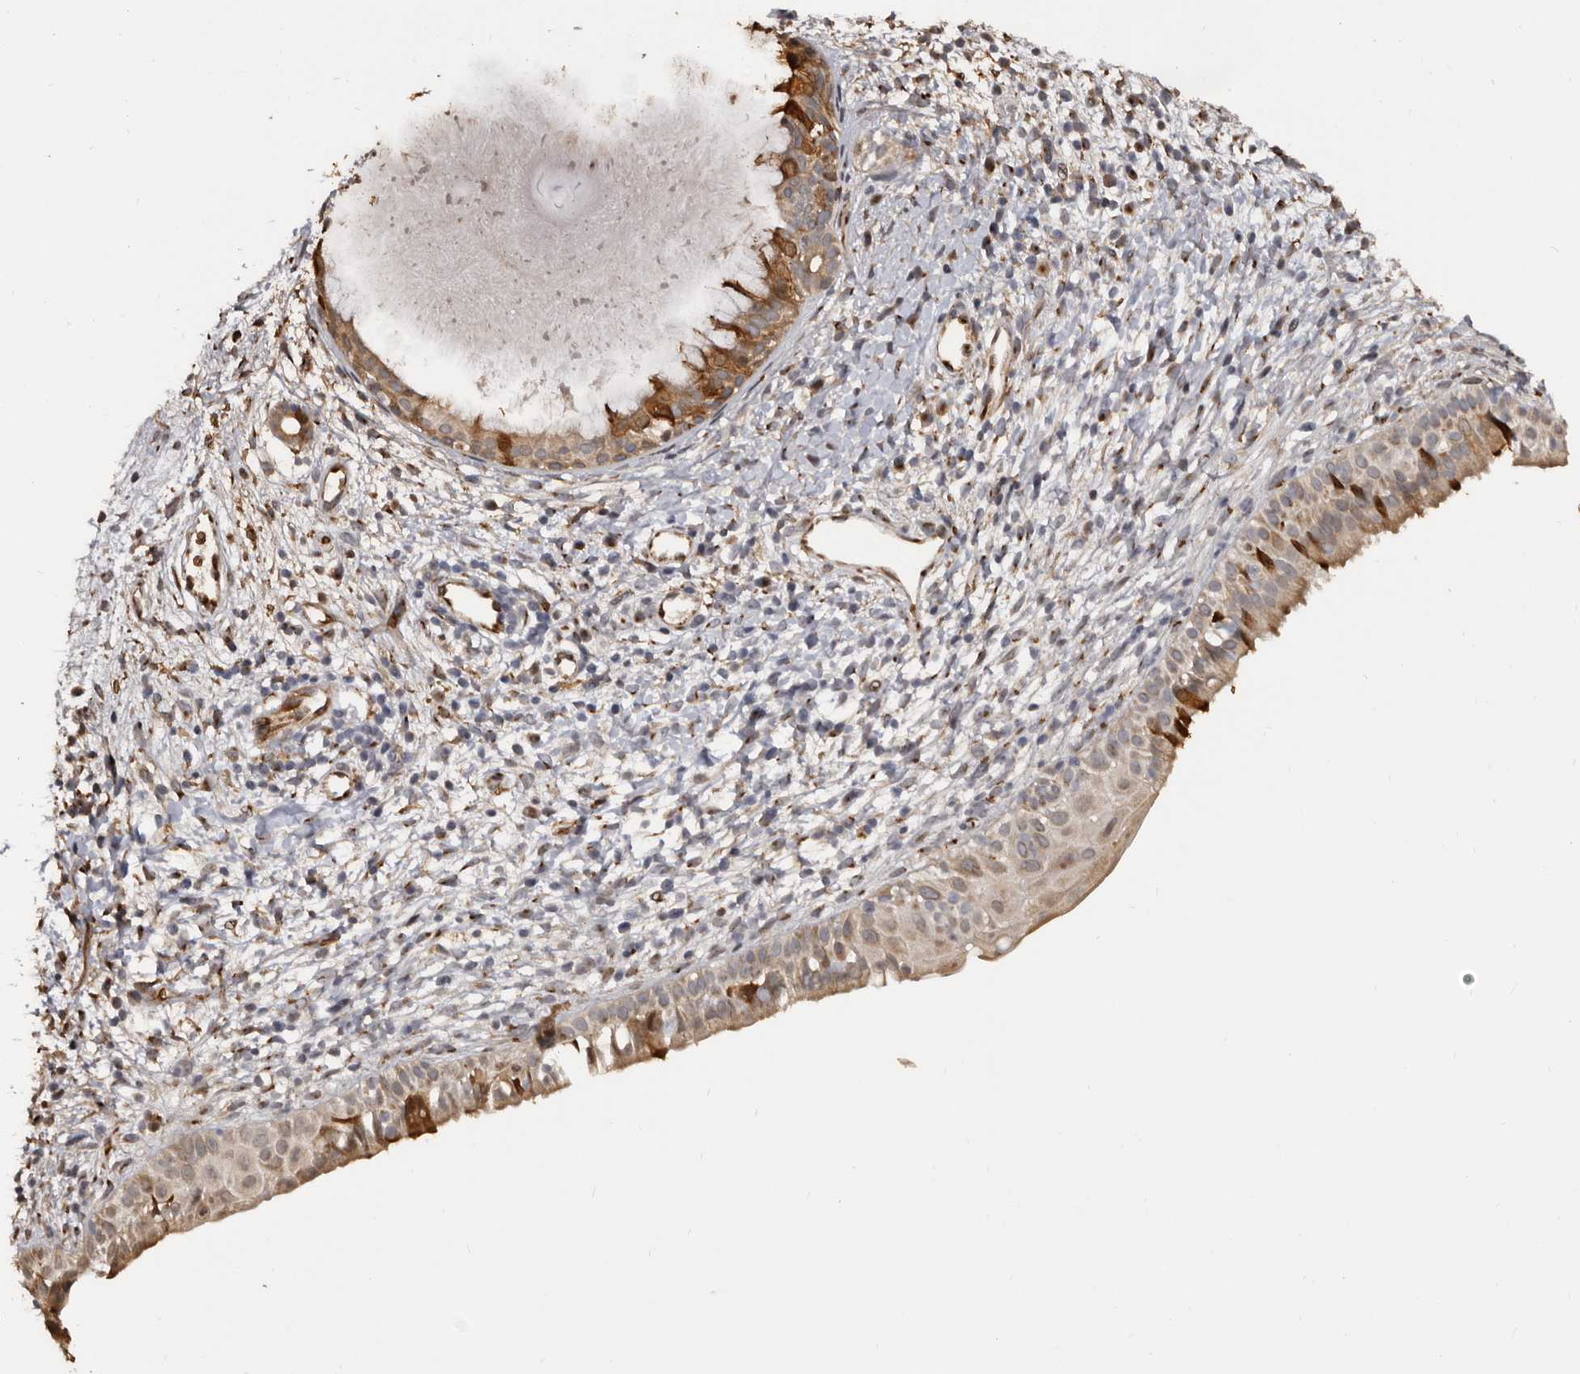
{"staining": {"intensity": "strong", "quantity": ">75%", "location": "cytoplasmic/membranous"}, "tissue": "nasopharynx", "cell_type": "Respiratory epithelial cells", "image_type": "normal", "snomed": [{"axis": "morphology", "description": "Normal tissue, NOS"}, {"axis": "topography", "description": "Nasopharynx"}], "caption": "Nasopharynx stained with immunohistochemistry reveals strong cytoplasmic/membranous staining in approximately >75% of respiratory epithelial cells. The protein is shown in brown color, while the nuclei are stained blue.", "gene": "ENTREP1", "patient": {"sex": "male", "age": 22}}